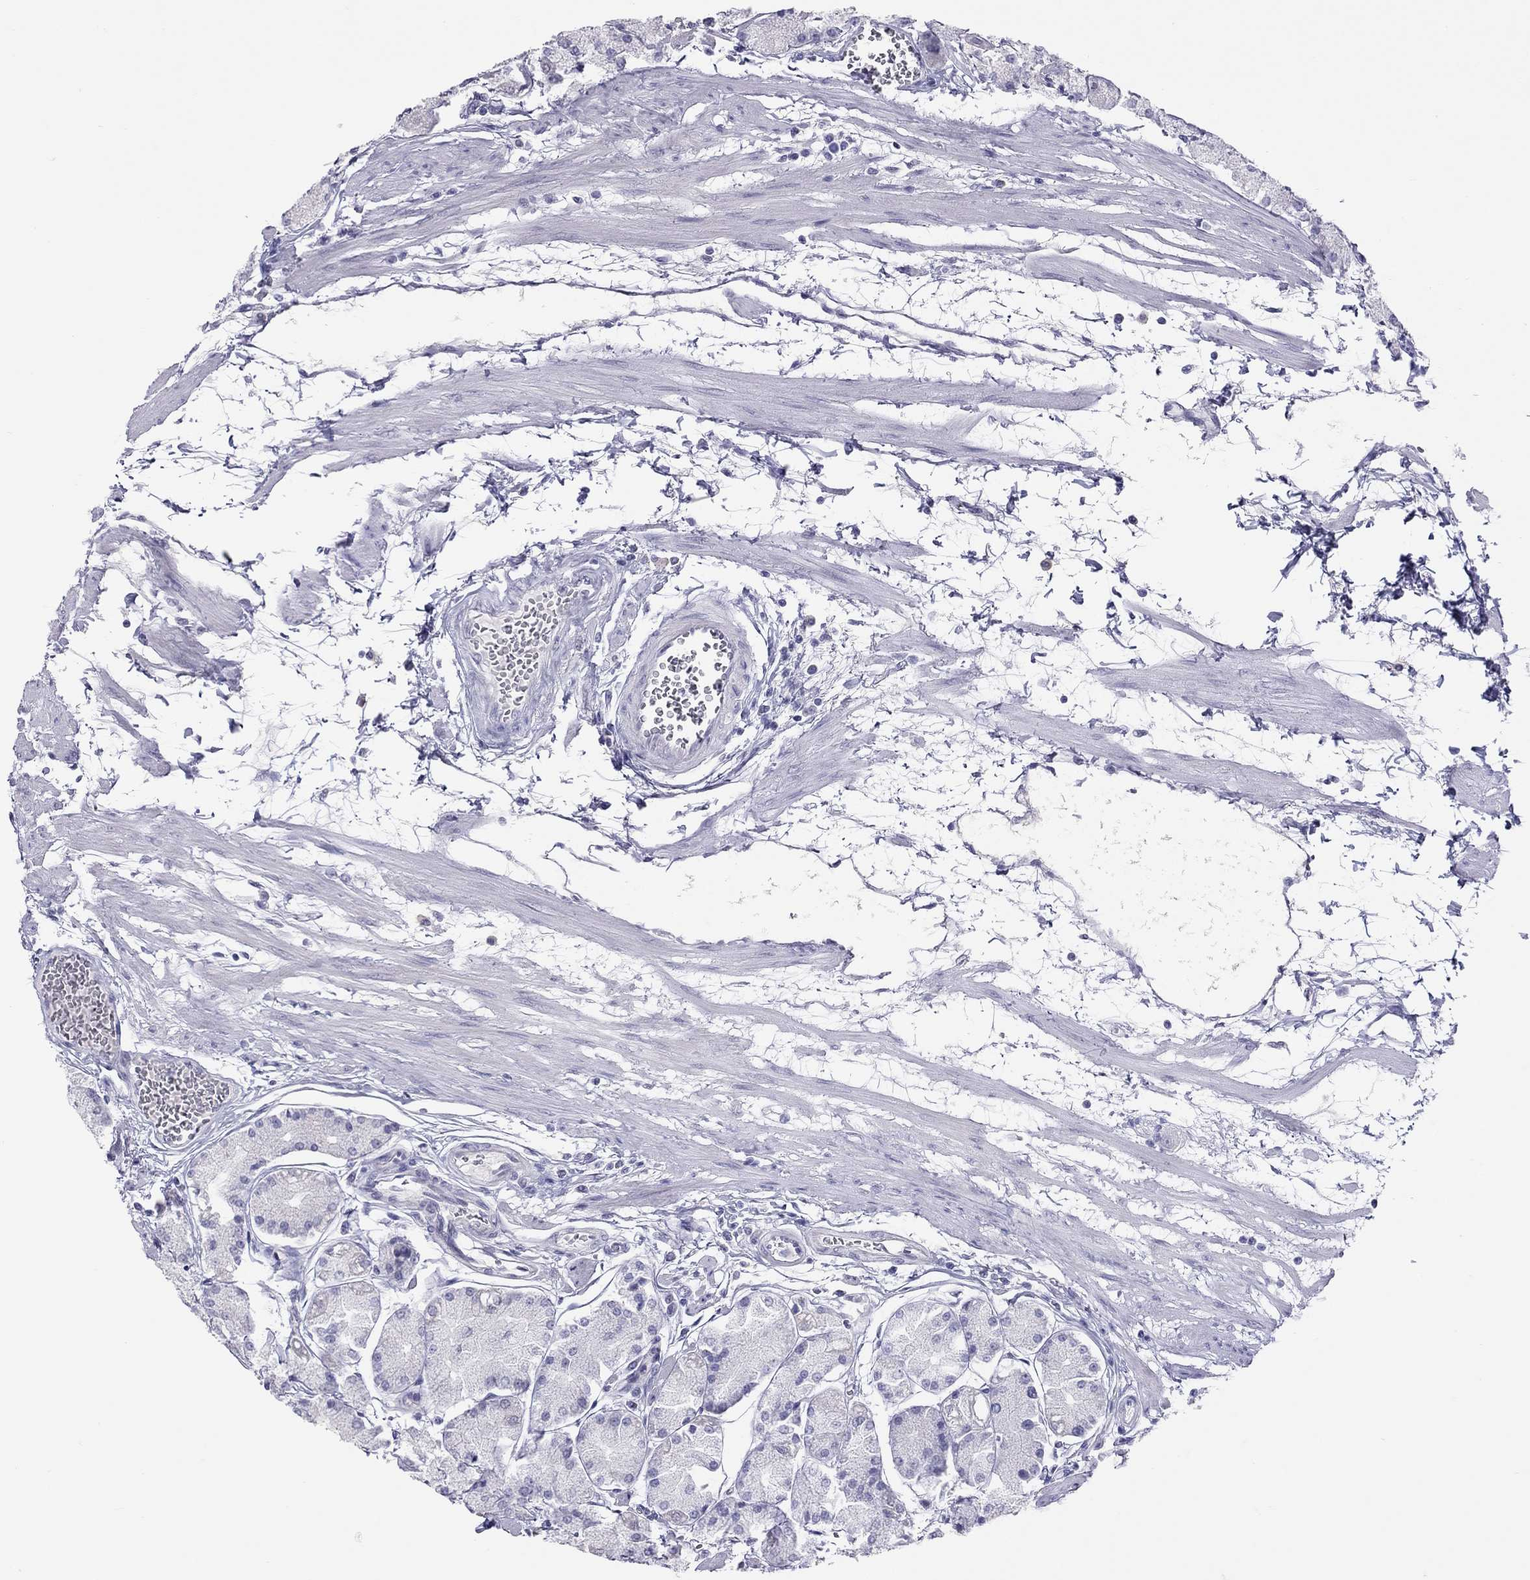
{"staining": {"intensity": "negative", "quantity": "none", "location": "none"}, "tissue": "stomach", "cell_type": "Glandular cells", "image_type": "normal", "snomed": [{"axis": "morphology", "description": "Normal tissue, NOS"}, {"axis": "topography", "description": "Stomach, upper"}], "caption": "This is an immunohistochemistry image of benign stomach. There is no positivity in glandular cells.", "gene": "JHY", "patient": {"sex": "male", "age": 60}}